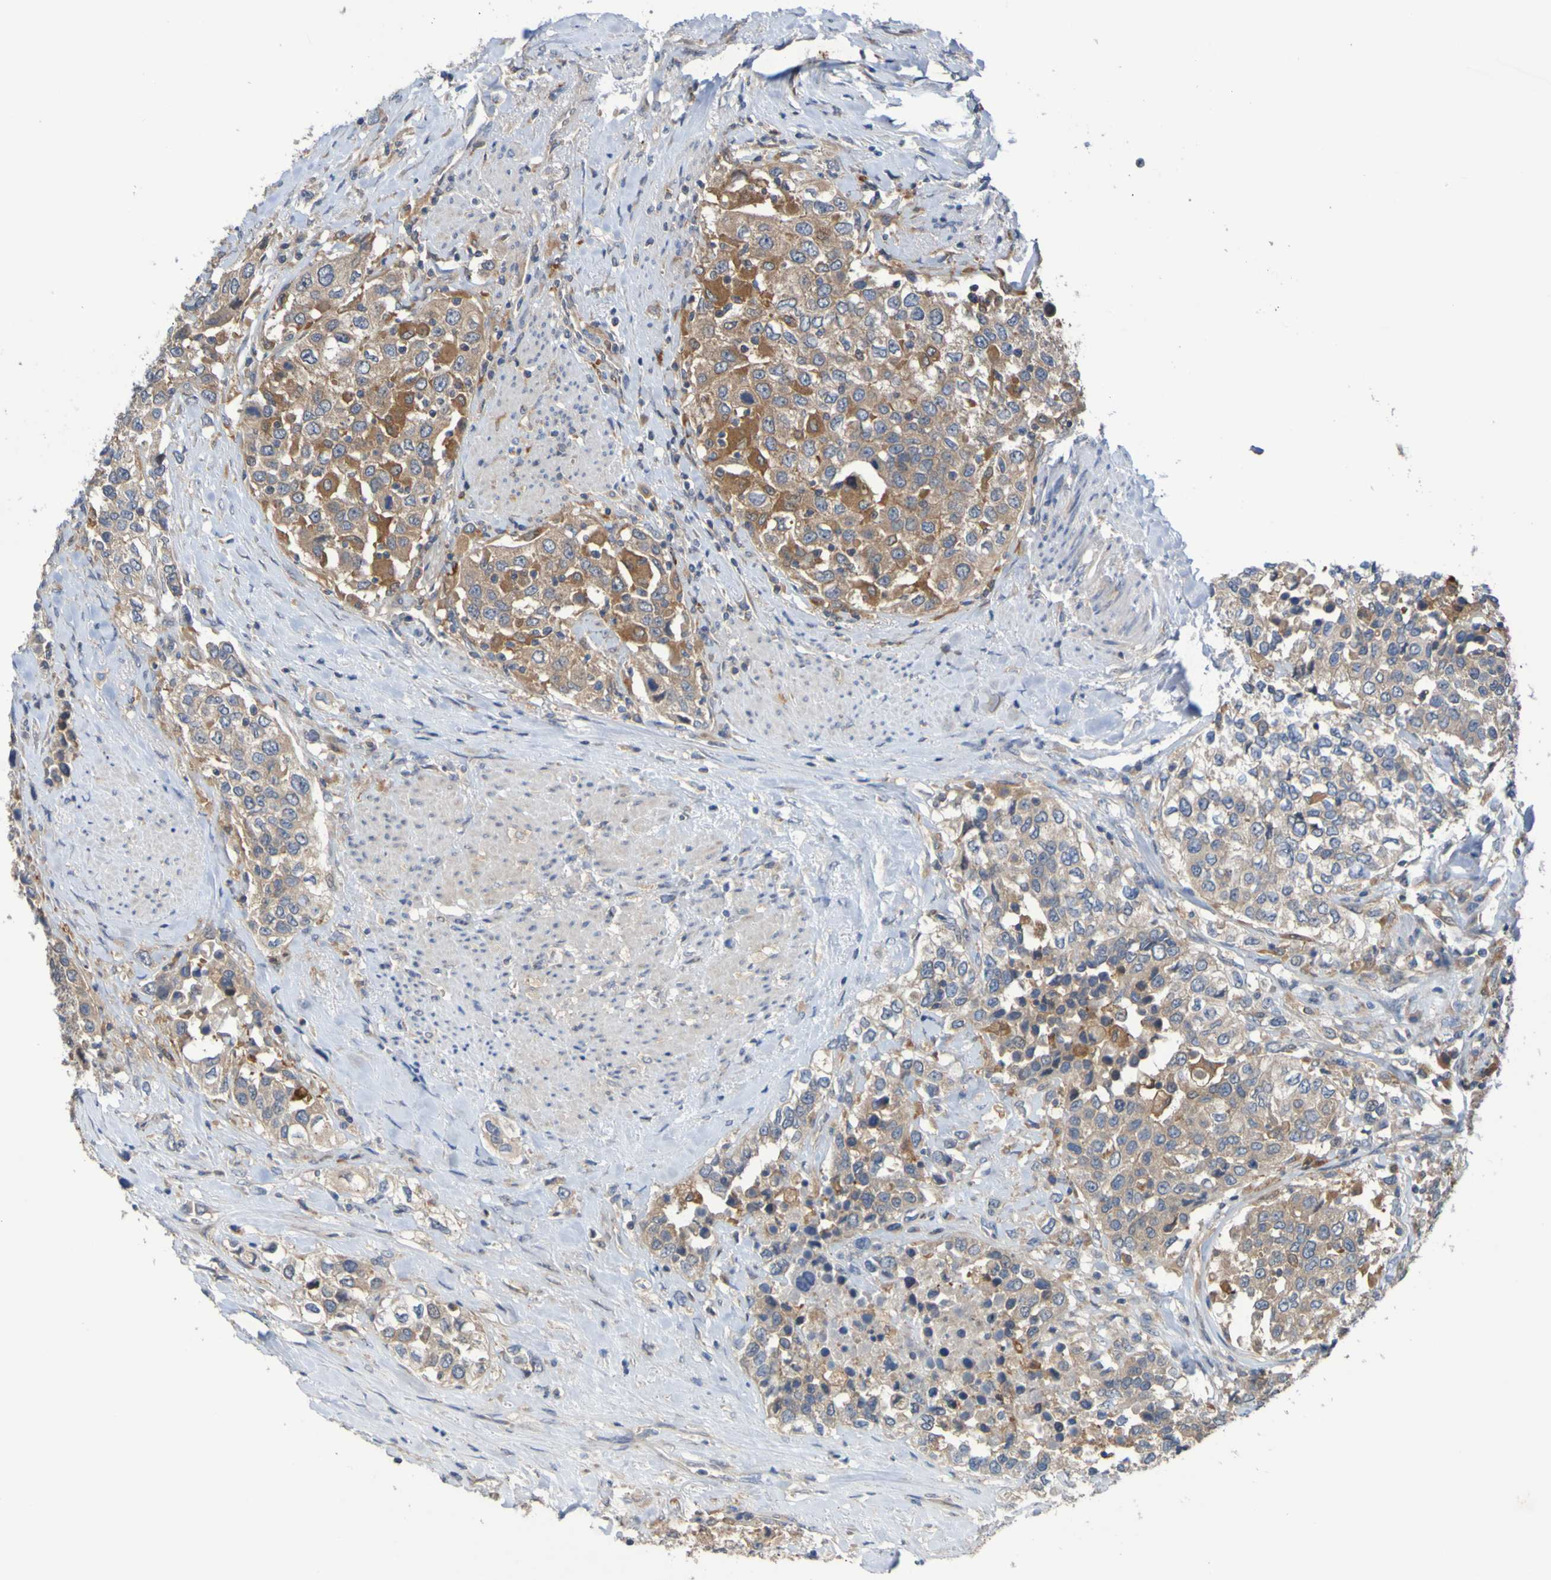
{"staining": {"intensity": "moderate", "quantity": "<25%", "location": "cytoplasmic/membranous"}, "tissue": "urothelial cancer", "cell_type": "Tumor cells", "image_type": "cancer", "snomed": [{"axis": "morphology", "description": "Urothelial carcinoma, High grade"}, {"axis": "topography", "description": "Urinary bladder"}], "caption": "A photomicrograph of urothelial cancer stained for a protein displays moderate cytoplasmic/membranous brown staining in tumor cells. The staining was performed using DAB to visualize the protein expression in brown, while the nuclei were stained in blue with hematoxylin (Magnification: 20x).", "gene": "SDK1", "patient": {"sex": "female", "age": 80}}